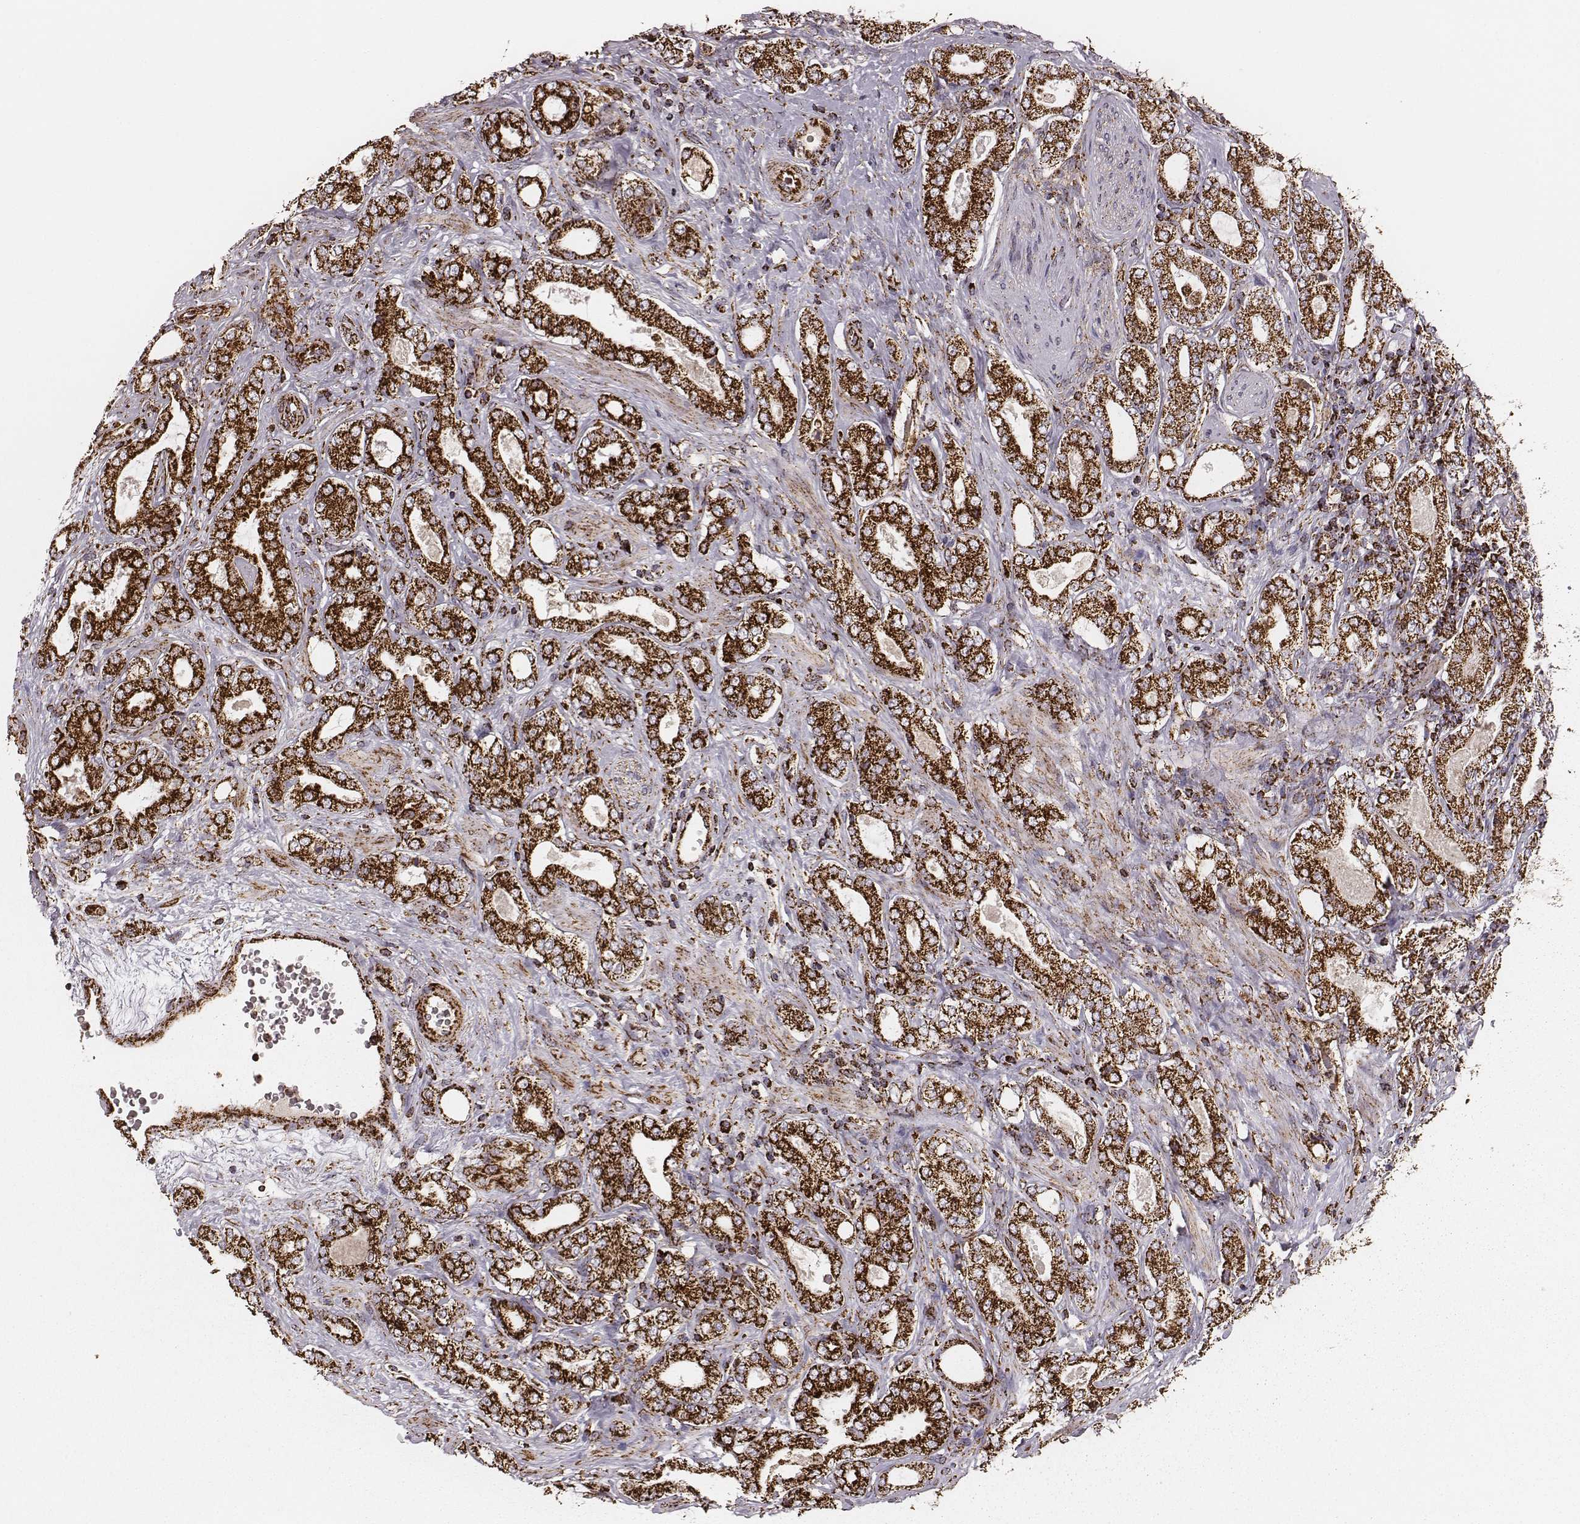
{"staining": {"intensity": "strong", "quantity": ">75%", "location": "cytoplasmic/membranous"}, "tissue": "prostate cancer", "cell_type": "Tumor cells", "image_type": "cancer", "snomed": [{"axis": "morphology", "description": "Adenocarcinoma, NOS"}, {"axis": "topography", "description": "Prostate"}], "caption": "Immunohistochemistry (DAB) staining of human prostate adenocarcinoma reveals strong cytoplasmic/membranous protein expression in approximately >75% of tumor cells.", "gene": "TUFM", "patient": {"sex": "male", "age": 64}}